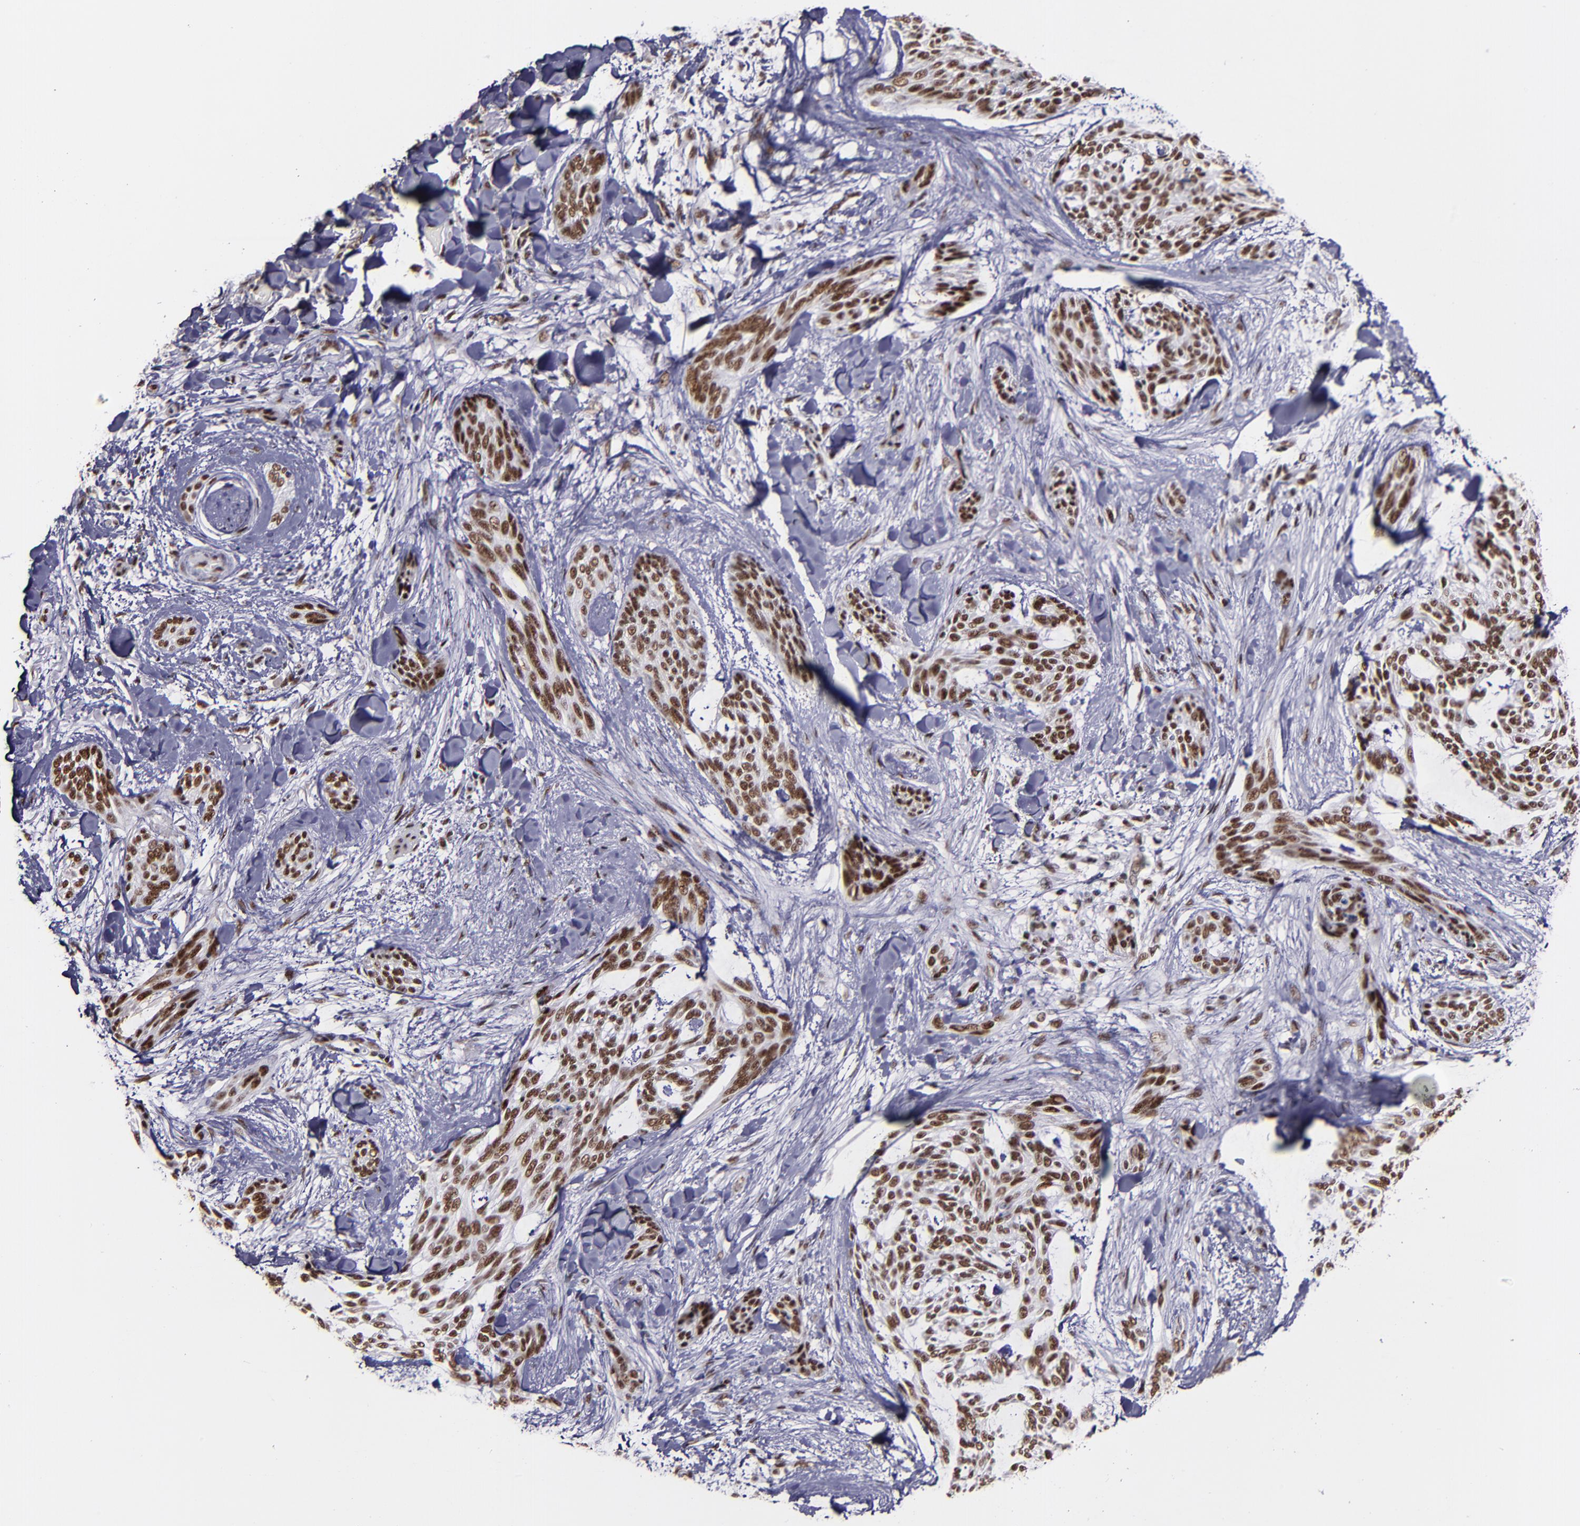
{"staining": {"intensity": "moderate", "quantity": ">75%", "location": "nuclear"}, "tissue": "skin cancer", "cell_type": "Tumor cells", "image_type": "cancer", "snomed": [{"axis": "morphology", "description": "Normal tissue, NOS"}, {"axis": "morphology", "description": "Basal cell carcinoma"}, {"axis": "topography", "description": "Skin"}], "caption": "This micrograph exhibits immunohistochemistry (IHC) staining of human skin cancer, with medium moderate nuclear expression in about >75% of tumor cells.", "gene": "PPP4R3A", "patient": {"sex": "female", "age": 71}}